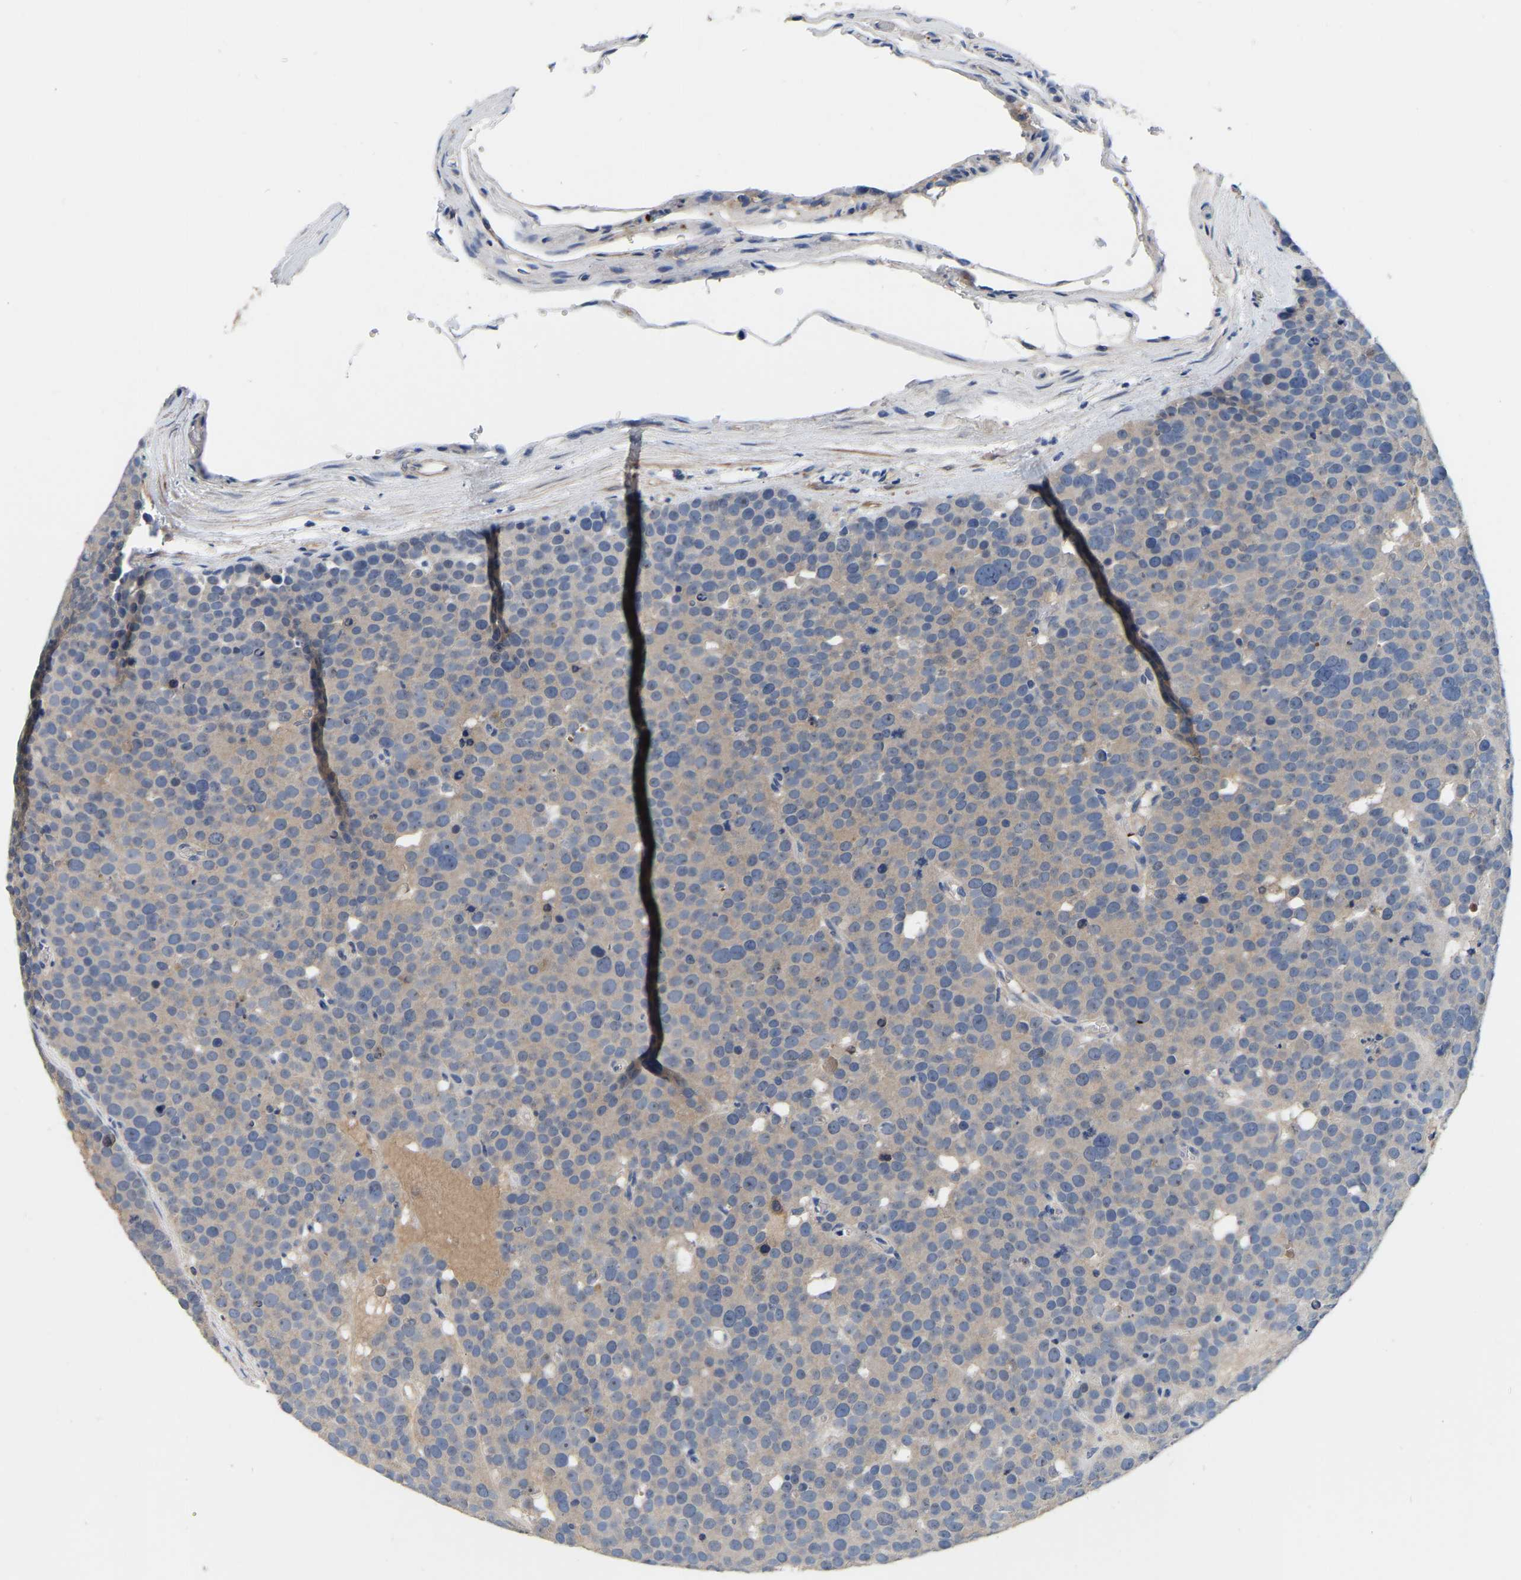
{"staining": {"intensity": "weak", "quantity": "<25%", "location": "cytoplasmic/membranous"}, "tissue": "testis cancer", "cell_type": "Tumor cells", "image_type": "cancer", "snomed": [{"axis": "morphology", "description": "Seminoma, NOS"}, {"axis": "topography", "description": "Testis"}], "caption": "Immunohistochemistry (IHC) histopathology image of human testis cancer (seminoma) stained for a protein (brown), which shows no expression in tumor cells.", "gene": "RAB27B", "patient": {"sex": "male", "age": 71}}